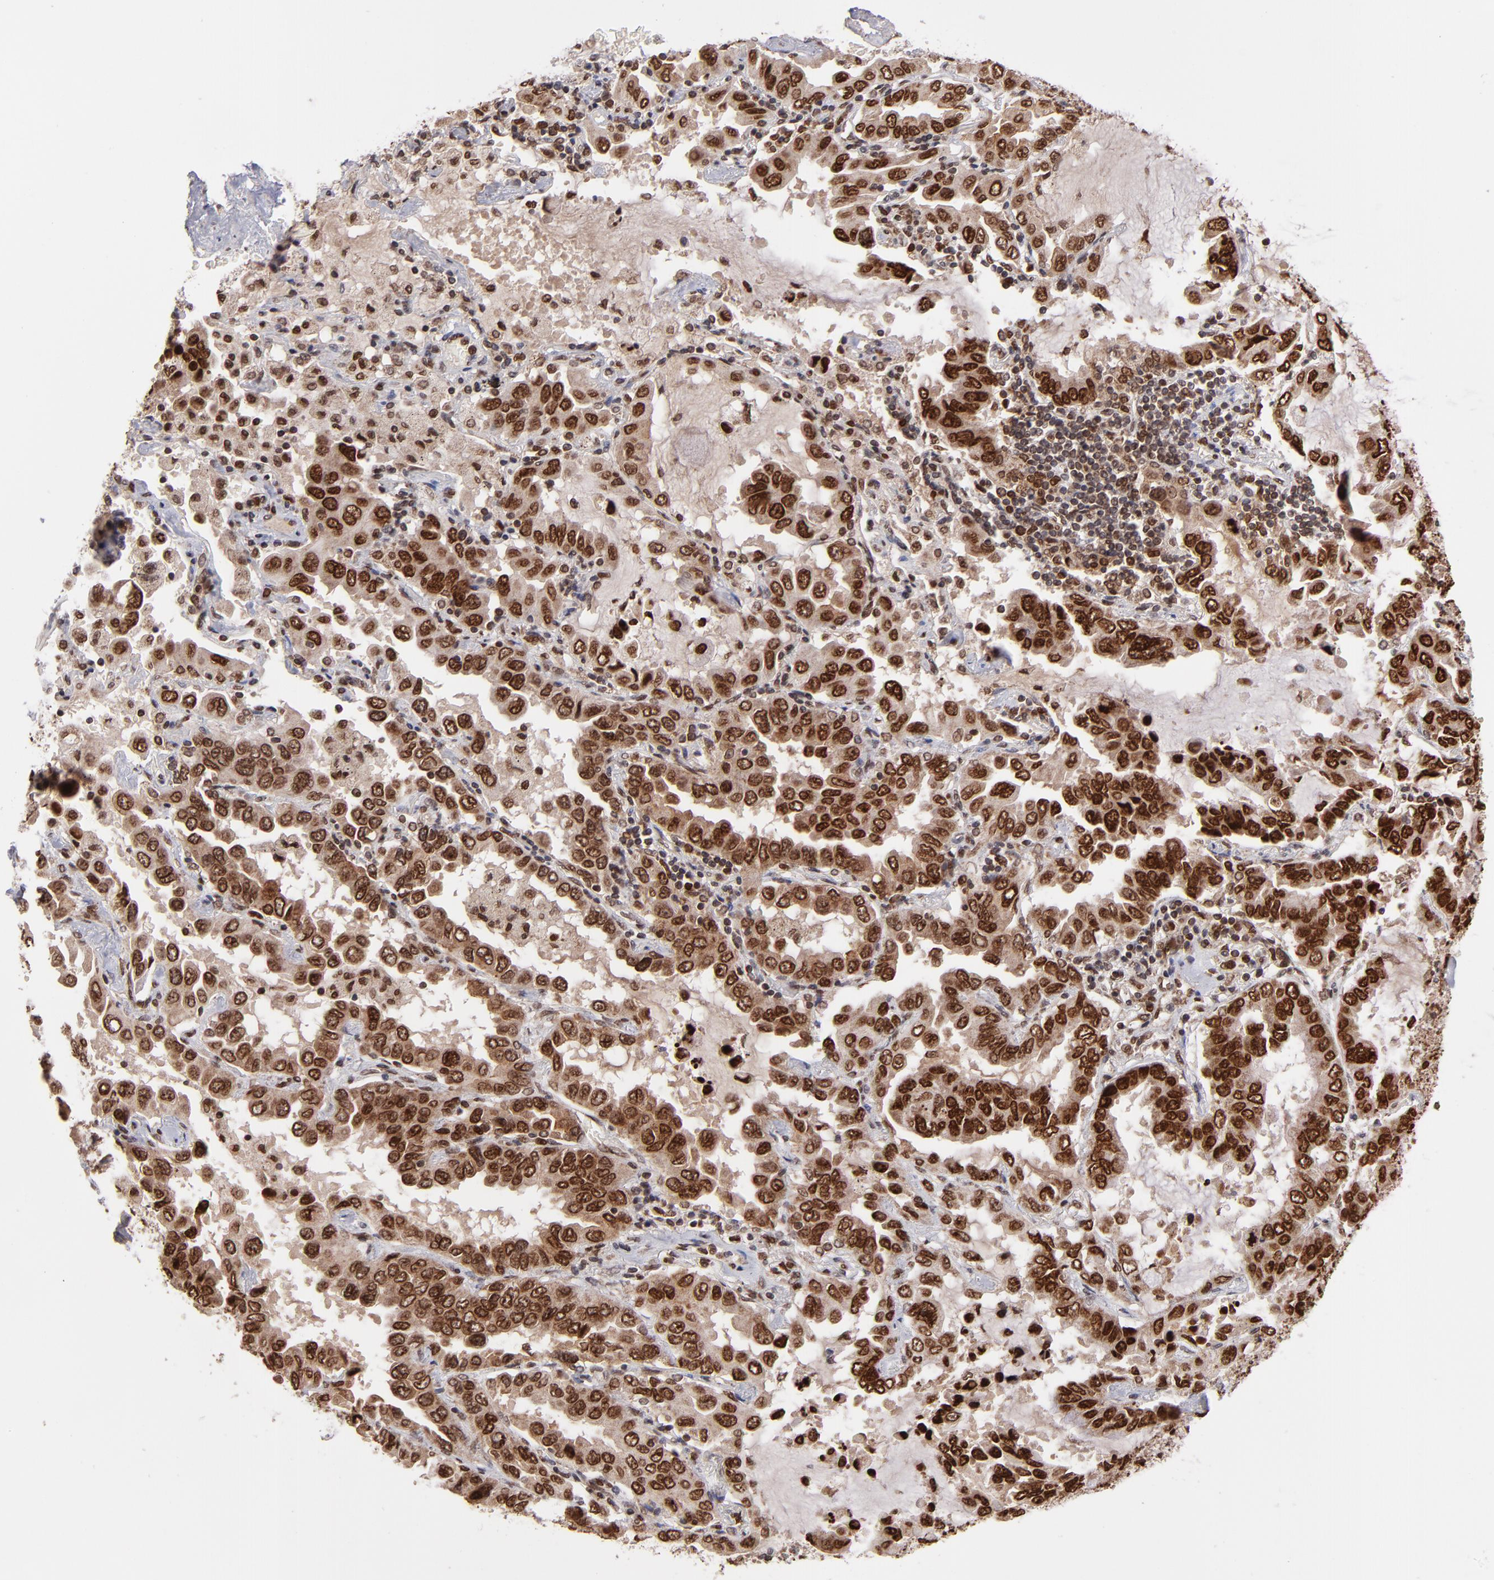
{"staining": {"intensity": "strong", "quantity": ">75%", "location": "cytoplasmic/membranous,nuclear"}, "tissue": "lung cancer", "cell_type": "Tumor cells", "image_type": "cancer", "snomed": [{"axis": "morphology", "description": "Adenocarcinoma, NOS"}, {"axis": "topography", "description": "Lung"}], "caption": "About >75% of tumor cells in human adenocarcinoma (lung) reveal strong cytoplasmic/membranous and nuclear protein positivity as visualized by brown immunohistochemical staining.", "gene": "TOP1MT", "patient": {"sex": "male", "age": 64}}